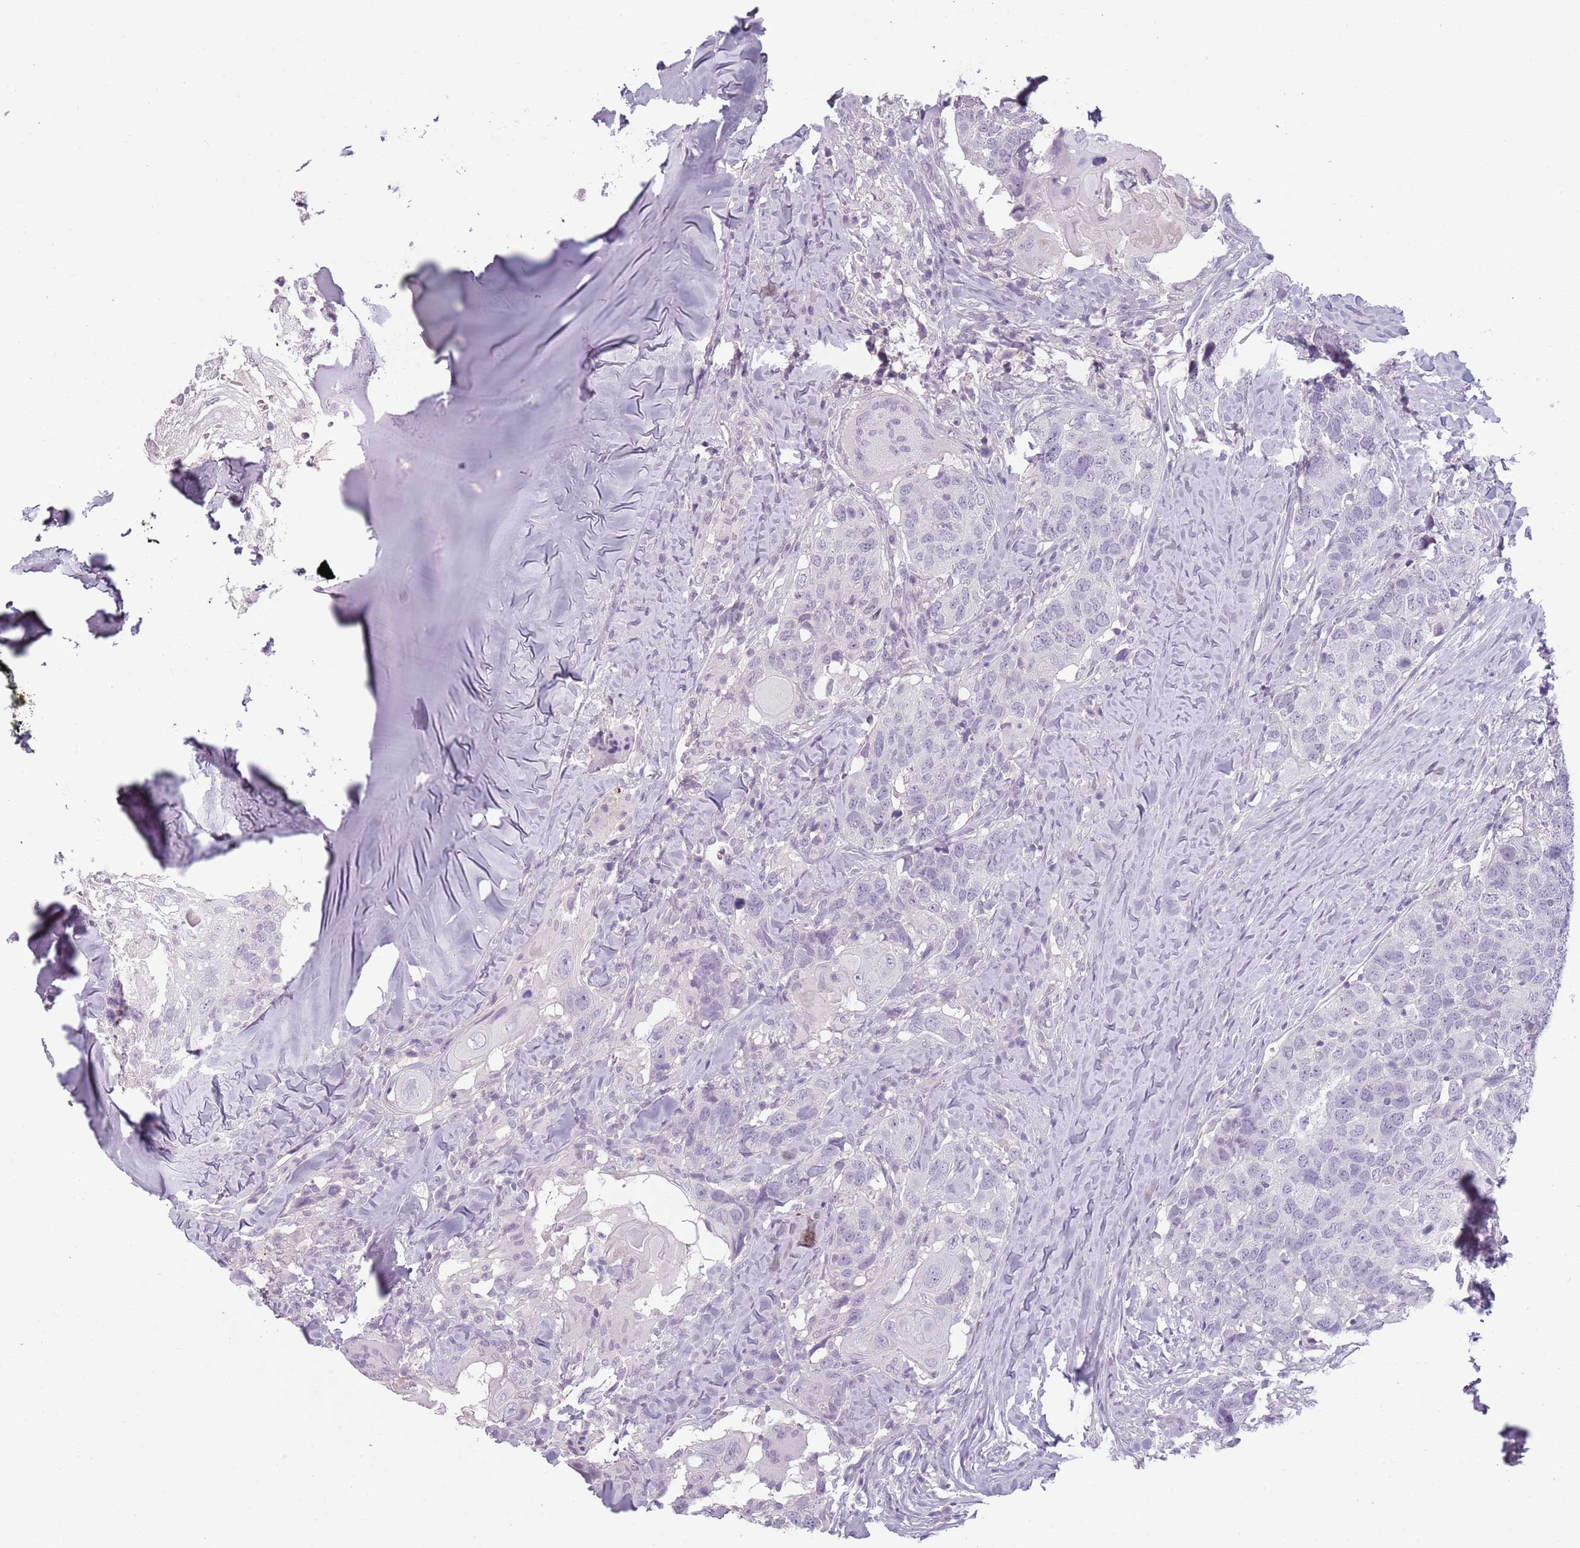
{"staining": {"intensity": "negative", "quantity": "none", "location": "none"}, "tissue": "head and neck cancer", "cell_type": "Tumor cells", "image_type": "cancer", "snomed": [{"axis": "morphology", "description": "Normal tissue, NOS"}, {"axis": "morphology", "description": "Squamous cell carcinoma, NOS"}, {"axis": "topography", "description": "Skeletal muscle"}, {"axis": "topography", "description": "Vascular tissue"}, {"axis": "topography", "description": "Peripheral nerve tissue"}, {"axis": "topography", "description": "Head-Neck"}], "caption": "An image of squamous cell carcinoma (head and neck) stained for a protein shows no brown staining in tumor cells.", "gene": "PIEZO1", "patient": {"sex": "male", "age": 66}}